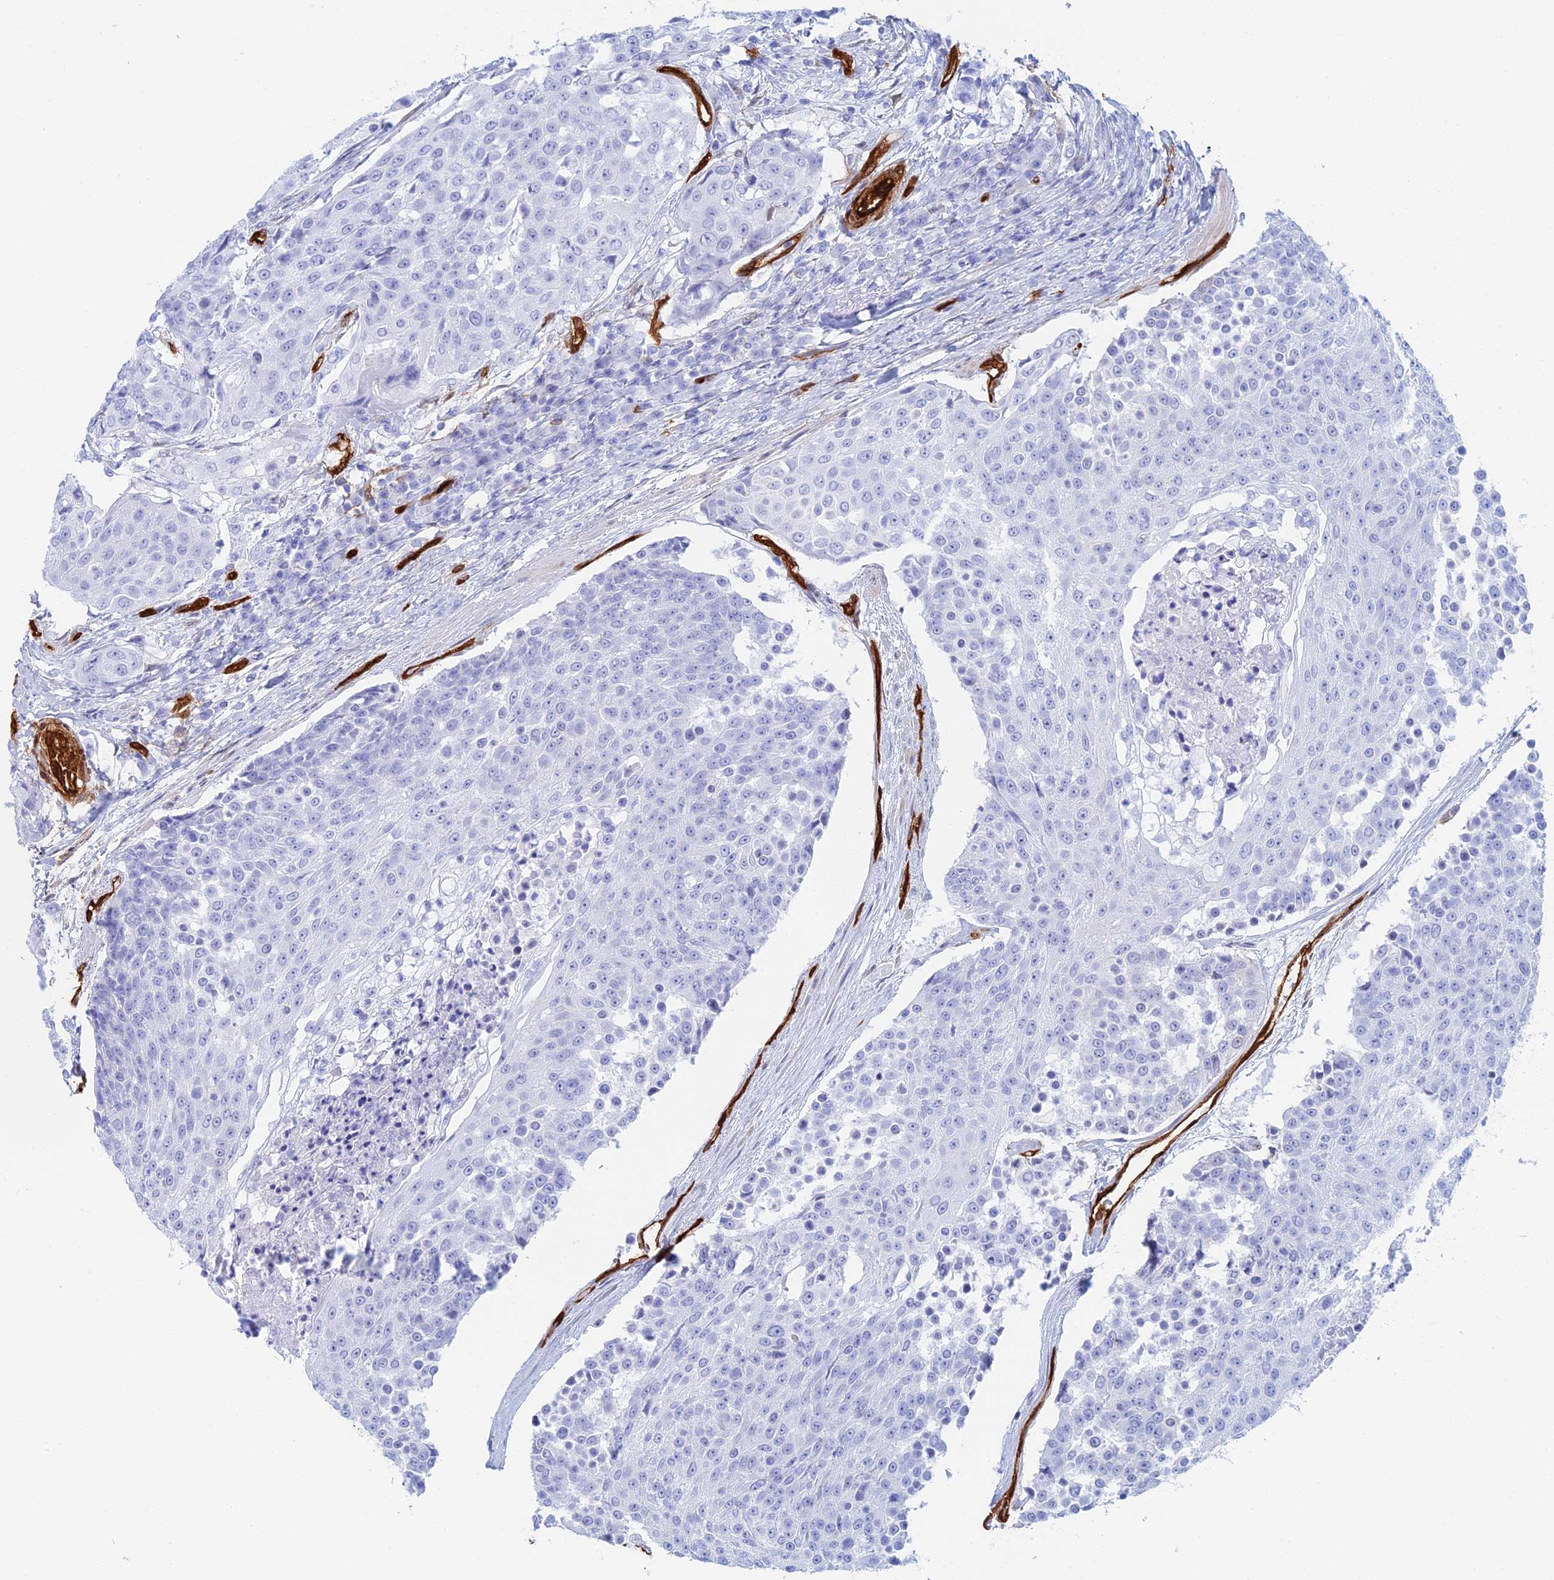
{"staining": {"intensity": "negative", "quantity": "none", "location": "none"}, "tissue": "urothelial cancer", "cell_type": "Tumor cells", "image_type": "cancer", "snomed": [{"axis": "morphology", "description": "Urothelial carcinoma, High grade"}, {"axis": "topography", "description": "Urinary bladder"}], "caption": "Immunohistochemistry (IHC) micrograph of urothelial carcinoma (high-grade) stained for a protein (brown), which shows no staining in tumor cells.", "gene": "CRIP2", "patient": {"sex": "female", "age": 63}}